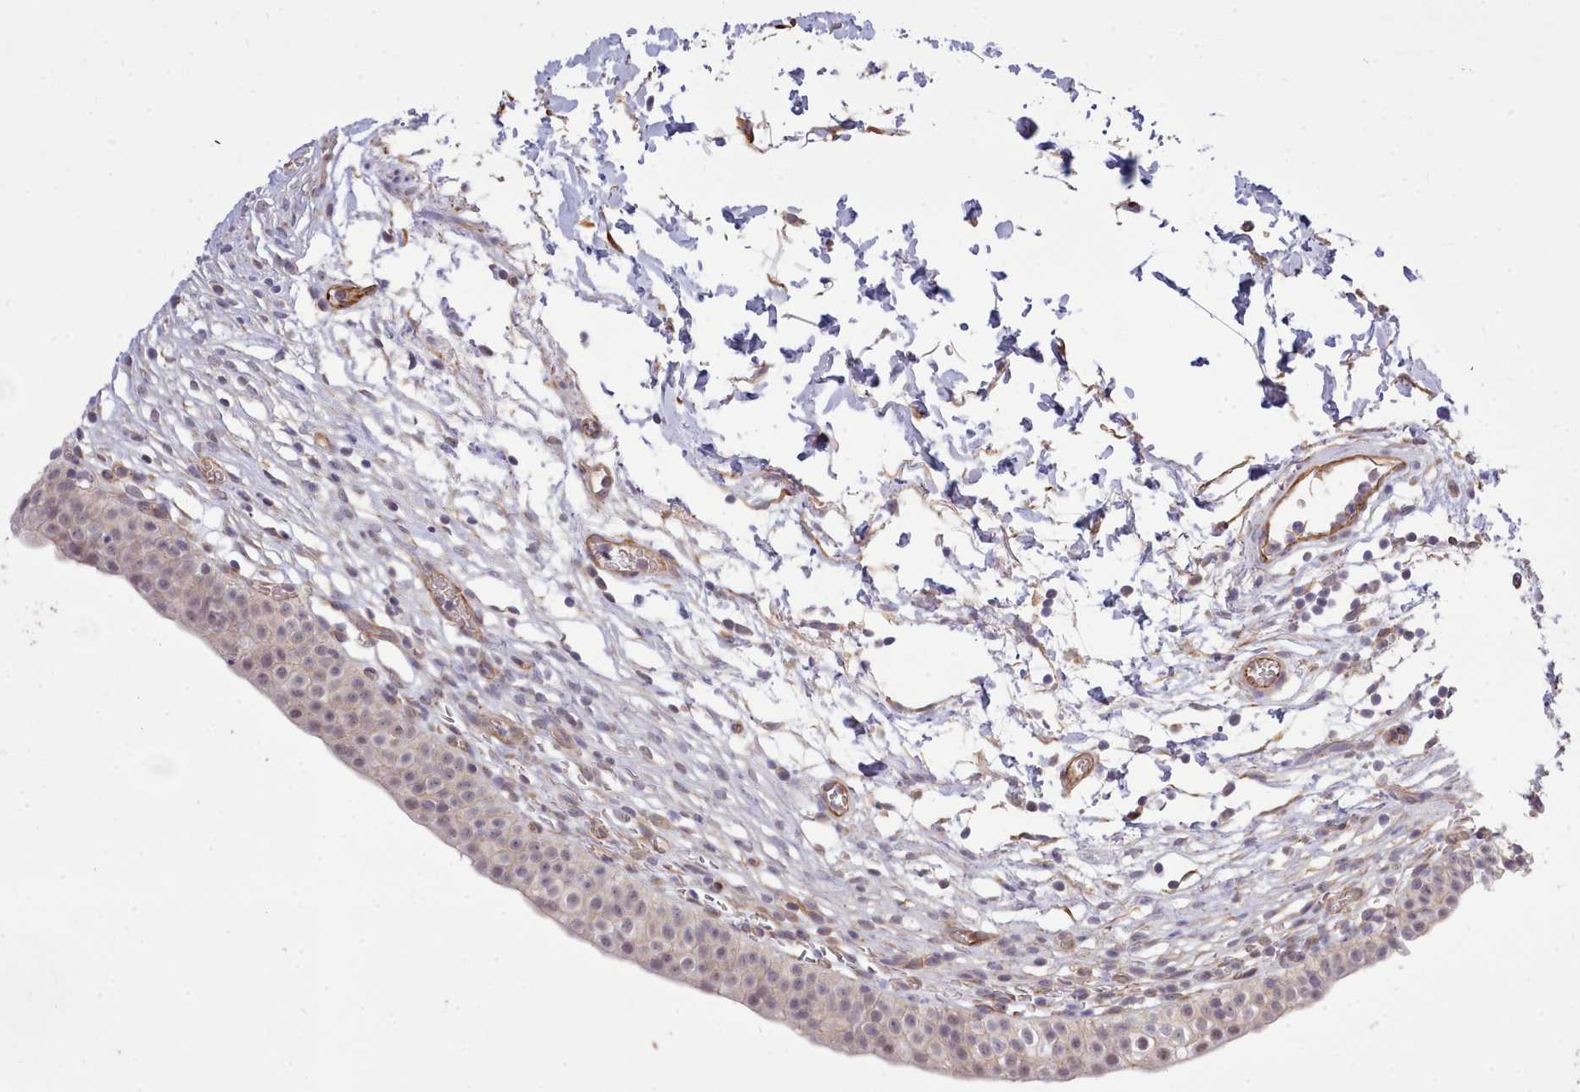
{"staining": {"intensity": "weak", "quantity": ">75%", "location": "cytoplasmic/membranous,nuclear"}, "tissue": "urinary bladder", "cell_type": "Urothelial cells", "image_type": "normal", "snomed": [{"axis": "morphology", "description": "Normal tissue, NOS"}, {"axis": "topography", "description": "Urinary bladder"}, {"axis": "topography", "description": "Peripheral nerve tissue"}], "caption": "Weak cytoplasmic/membranous,nuclear protein staining is present in approximately >75% of urothelial cells in urinary bladder. (DAB (3,3'-diaminobenzidine) IHC, brown staining for protein, blue staining for nuclei).", "gene": "ZC3H13", "patient": {"sex": "male", "age": 55}}